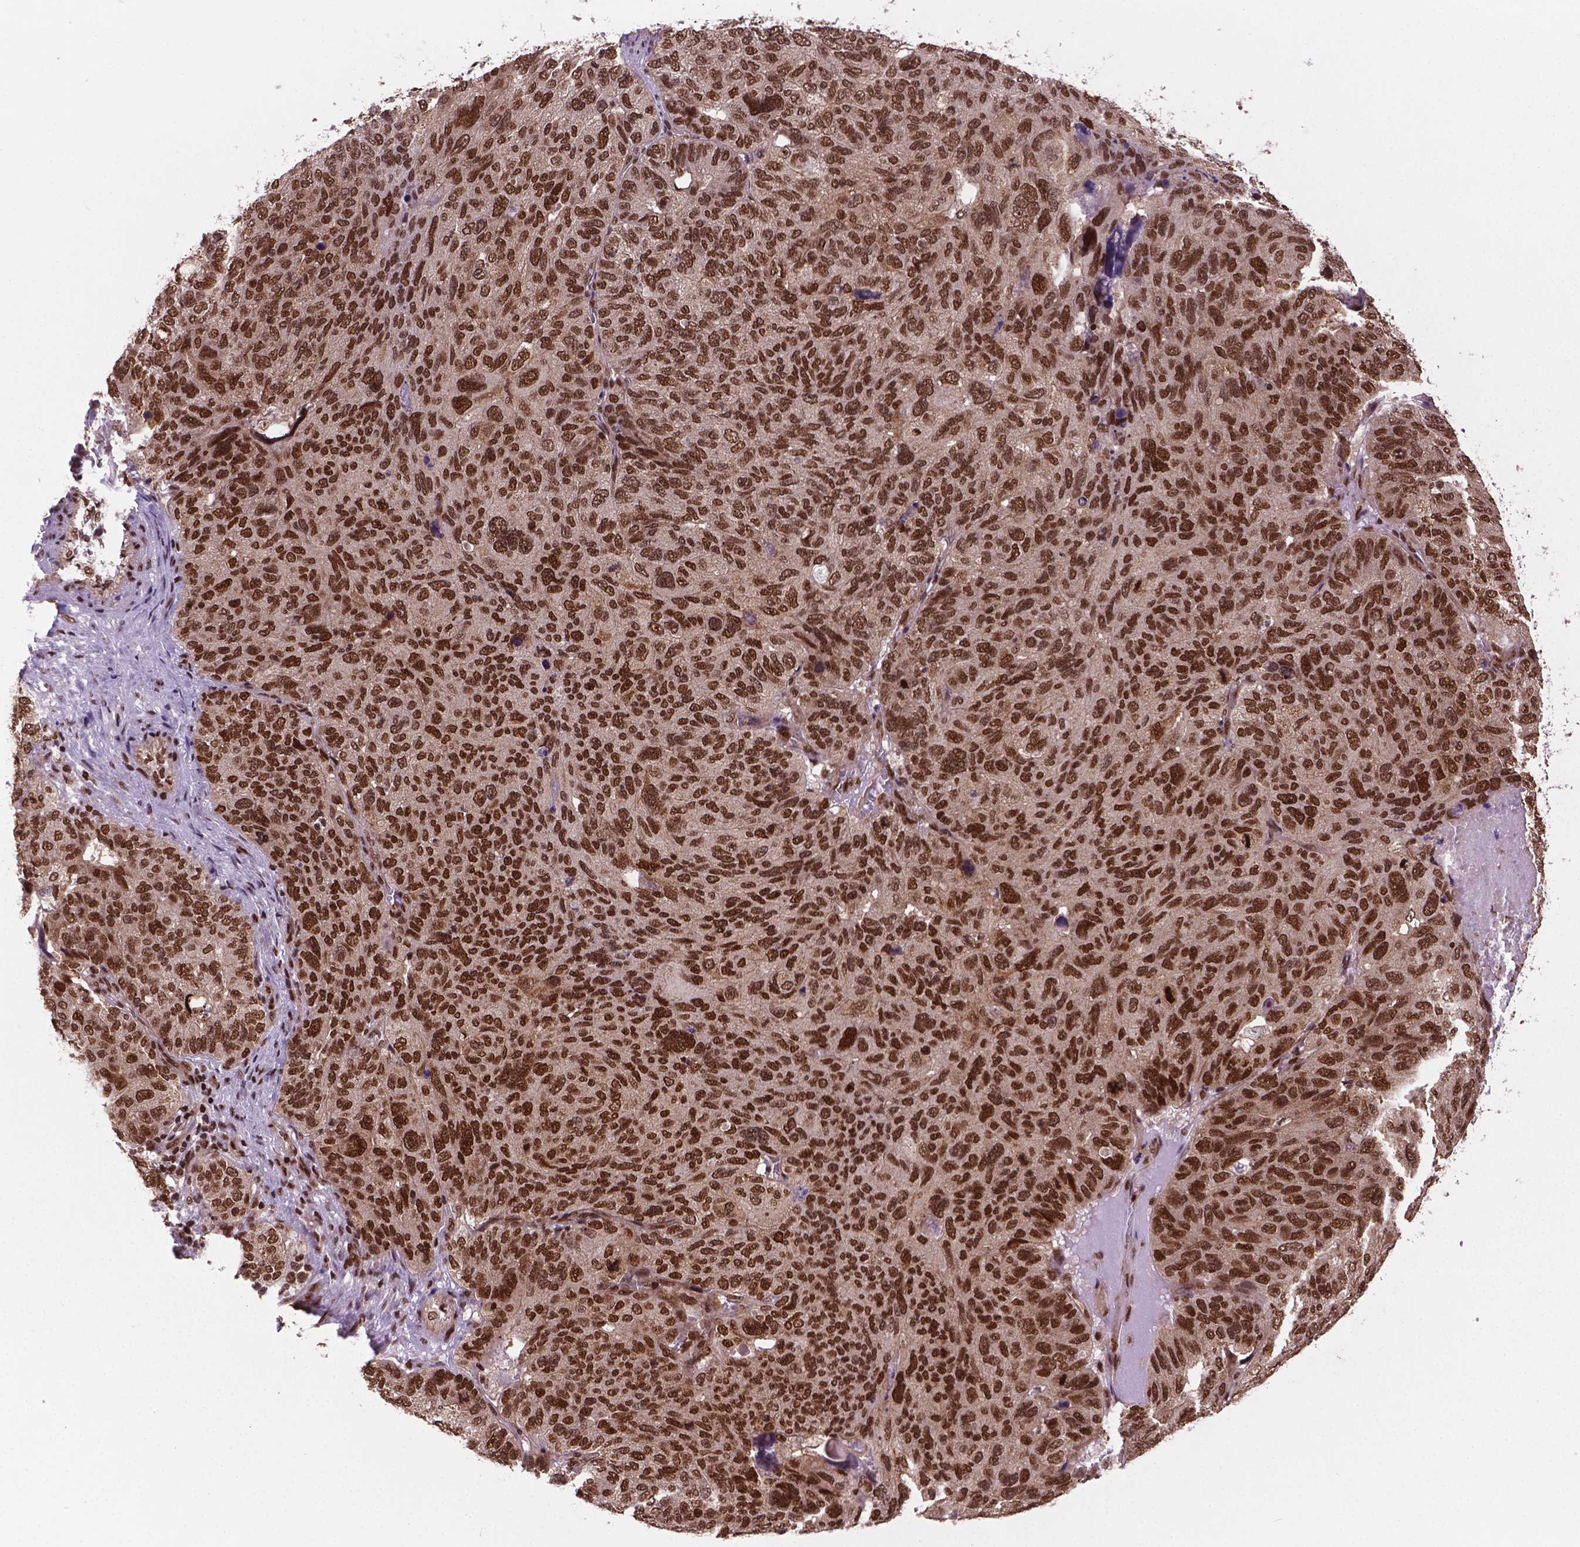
{"staining": {"intensity": "strong", "quantity": ">75%", "location": "nuclear"}, "tissue": "ovarian cancer", "cell_type": "Tumor cells", "image_type": "cancer", "snomed": [{"axis": "morphology", "description": "Carcinoma, endometroid"}, {"axis": "topography", "description": "Ovary"}], "caption": "A high amount of strong nuclear positivity is appreciated in about >75% of tumor cells in endometroid carcinoma (ovarian) tissue. Ihc stains the protein in brown and the nuclei are stained blue.", "gene": "SIRT6", "patient": {"sex": "female", "age": 58}}